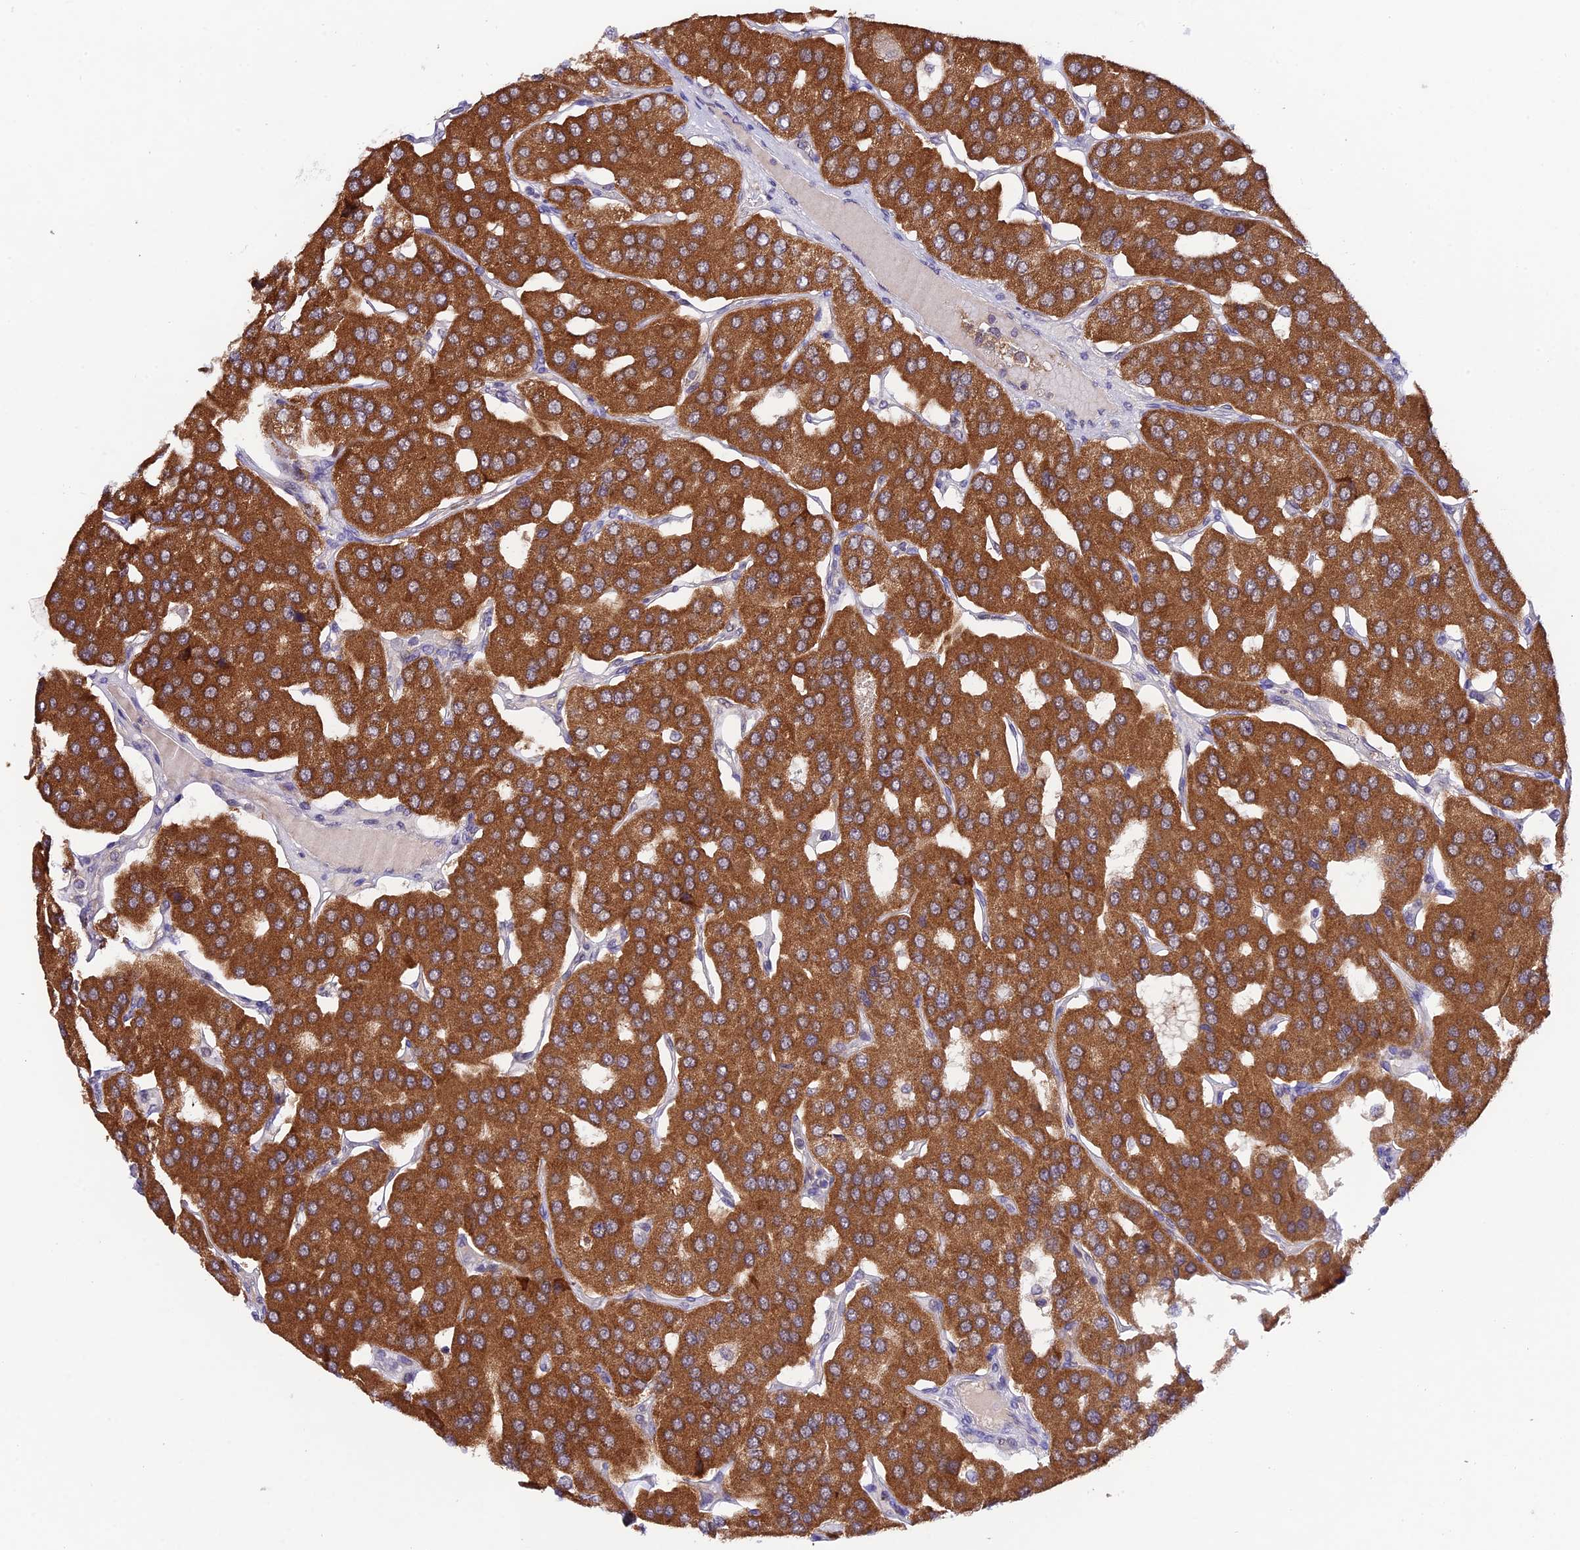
{"staining": {"intensity": "strong", "quantity": ">75%", "location": "cytoplasmic/membranous"}, "tissue": "parathyroid gland", "cell_type": "Glandular cells", "image_type": "normal", "snomed": [{"axis": "morphology", "description": "Normal tissue, NOS"}, {"axis": "morphology", "description": "Adenoma, NOS"}, {"axis": "topography", "description": "Parathyroid gland"}], "caption": "Protein staining of unremarkable parathyroid gland shows strong cytoplasmic/membranous positivity in approximately >75% of glandular cells.", "gene": "TRIM40", "patient": {"sex": "female", "age": 86}}